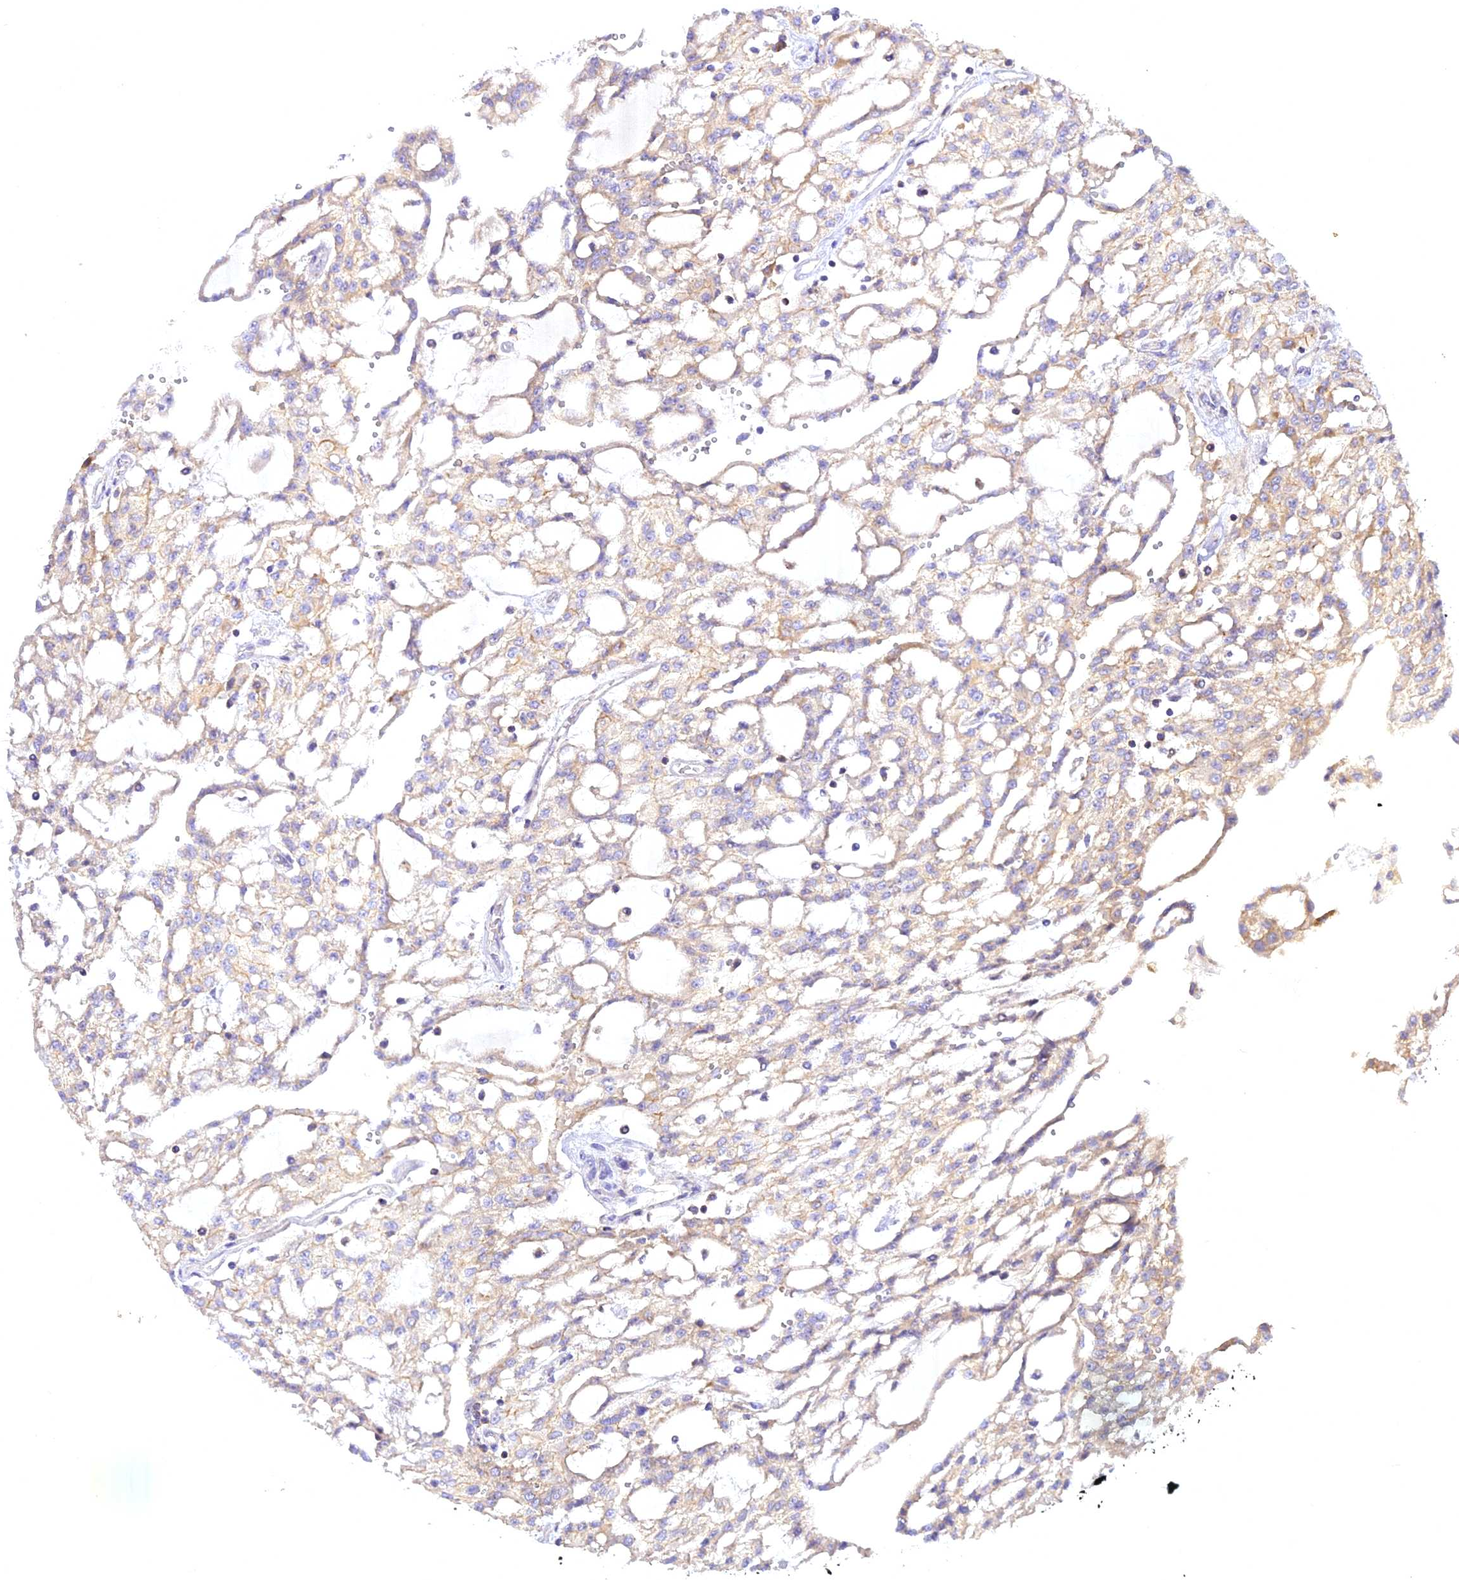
{"staining": {"intensity": "weak", "quantity": ">75%", "location": "cytoplasmic/membranous"}, "tissue": "renal cancer", "cell_type": "Tumor cells", "image_type": "cancer", "snomed": [{"axis": "morphology", "description": "Adenocarcinoma, NOS"}, {"axis": "topography", "description": "Kidney"}], "caption": "A brown stain shows weak cytoplasmic/membranous staining of a protein in human renal cancer (adenocarcinoma) tumor cells.", "gene": "CENPV", "patient": {"sex": "male", "age": 63}}